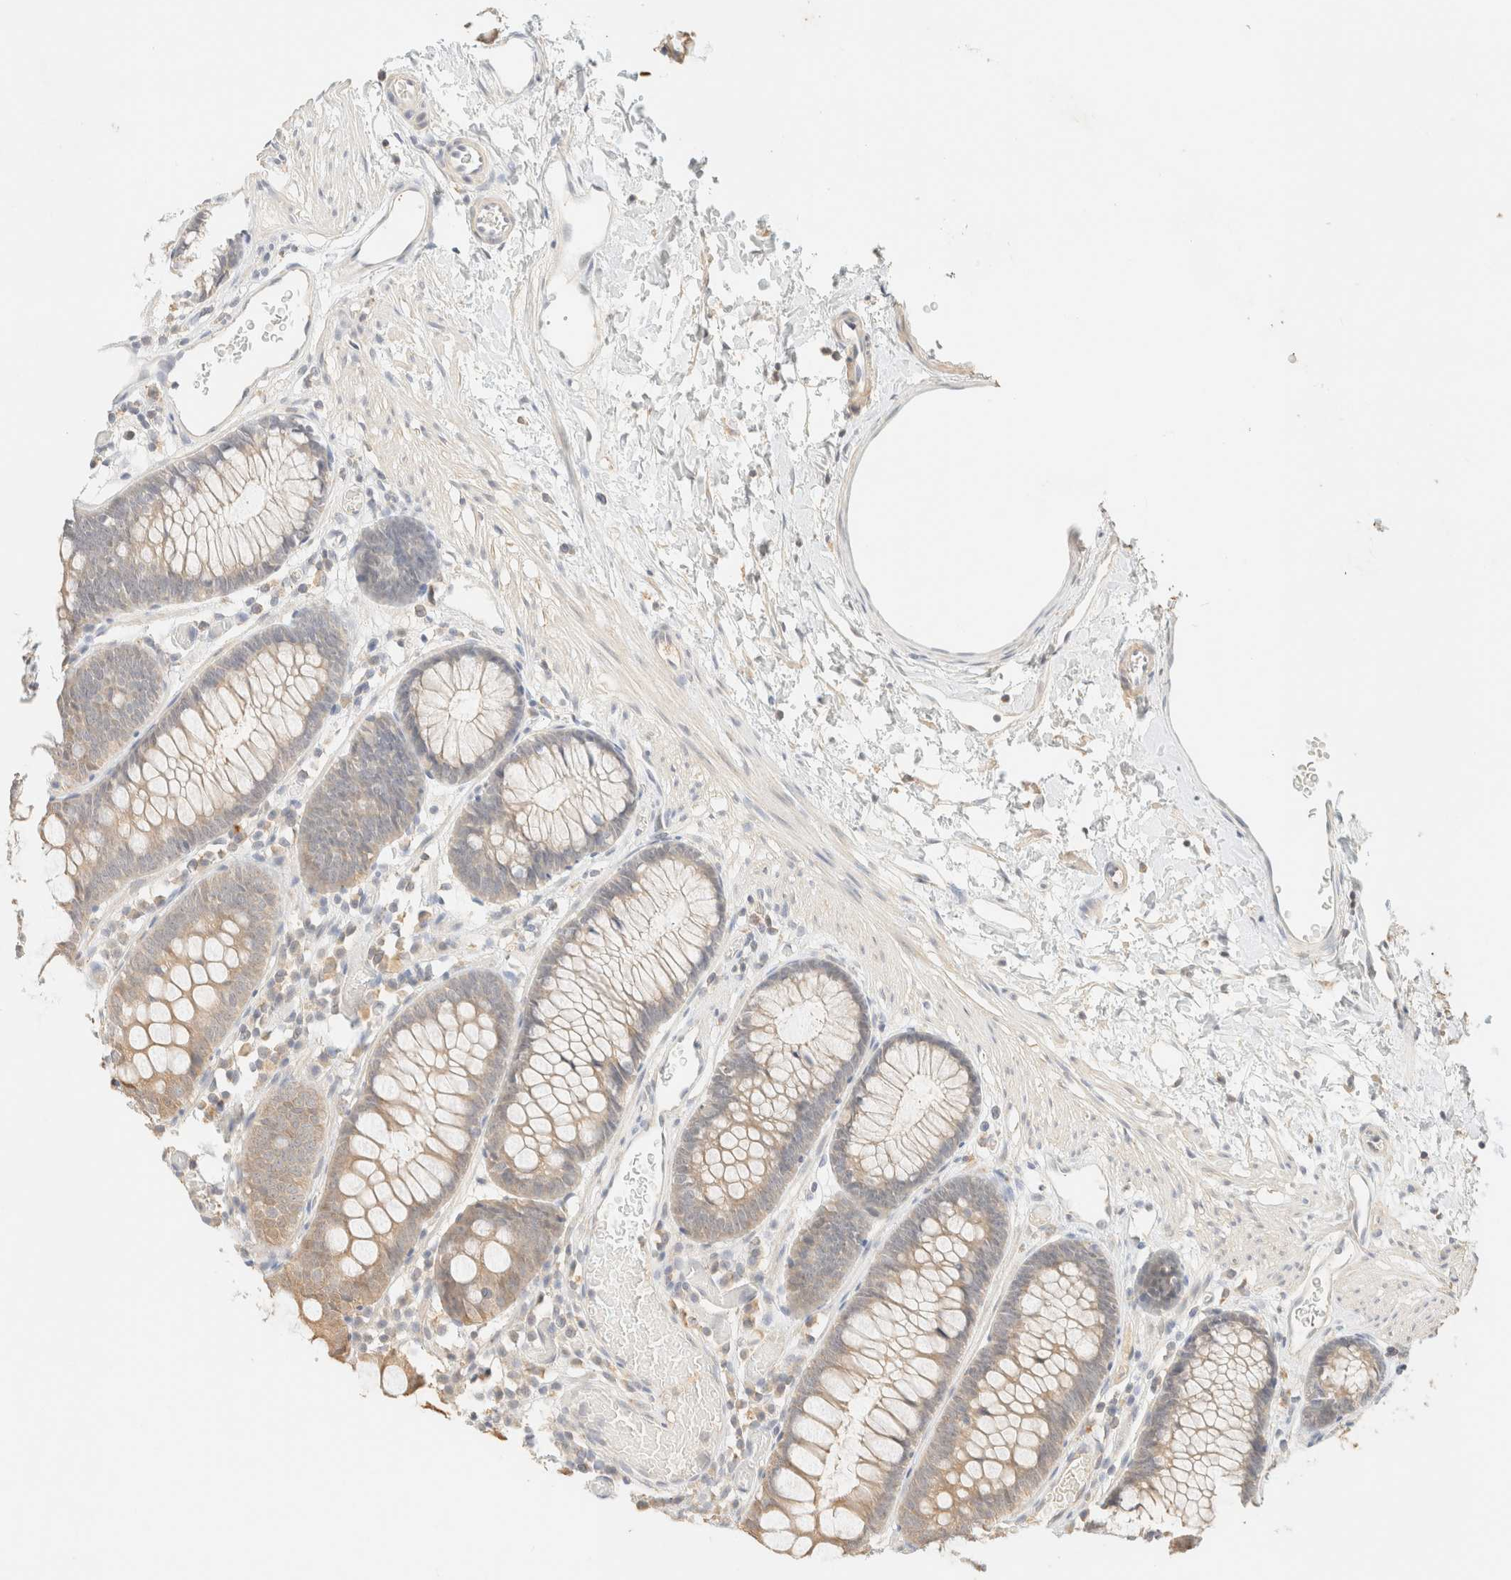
{"staining": {"intensity": "negative", "quantity": "none", "location": "none"}, "tissue": "colon", "cell_type": "Endothelial cells", "image_type": "normal", "snomed": [{"axis": "morphology", "description": "Normal tissue, NOS"}, {"axis": "topography", "description": "Colon"}], "caption": "This is an IHC histopathology image of normal human colon. There is no expression in endothelial cells.", "gene": "TIMD4", "patient": {"sex": "male", "age": 14}}